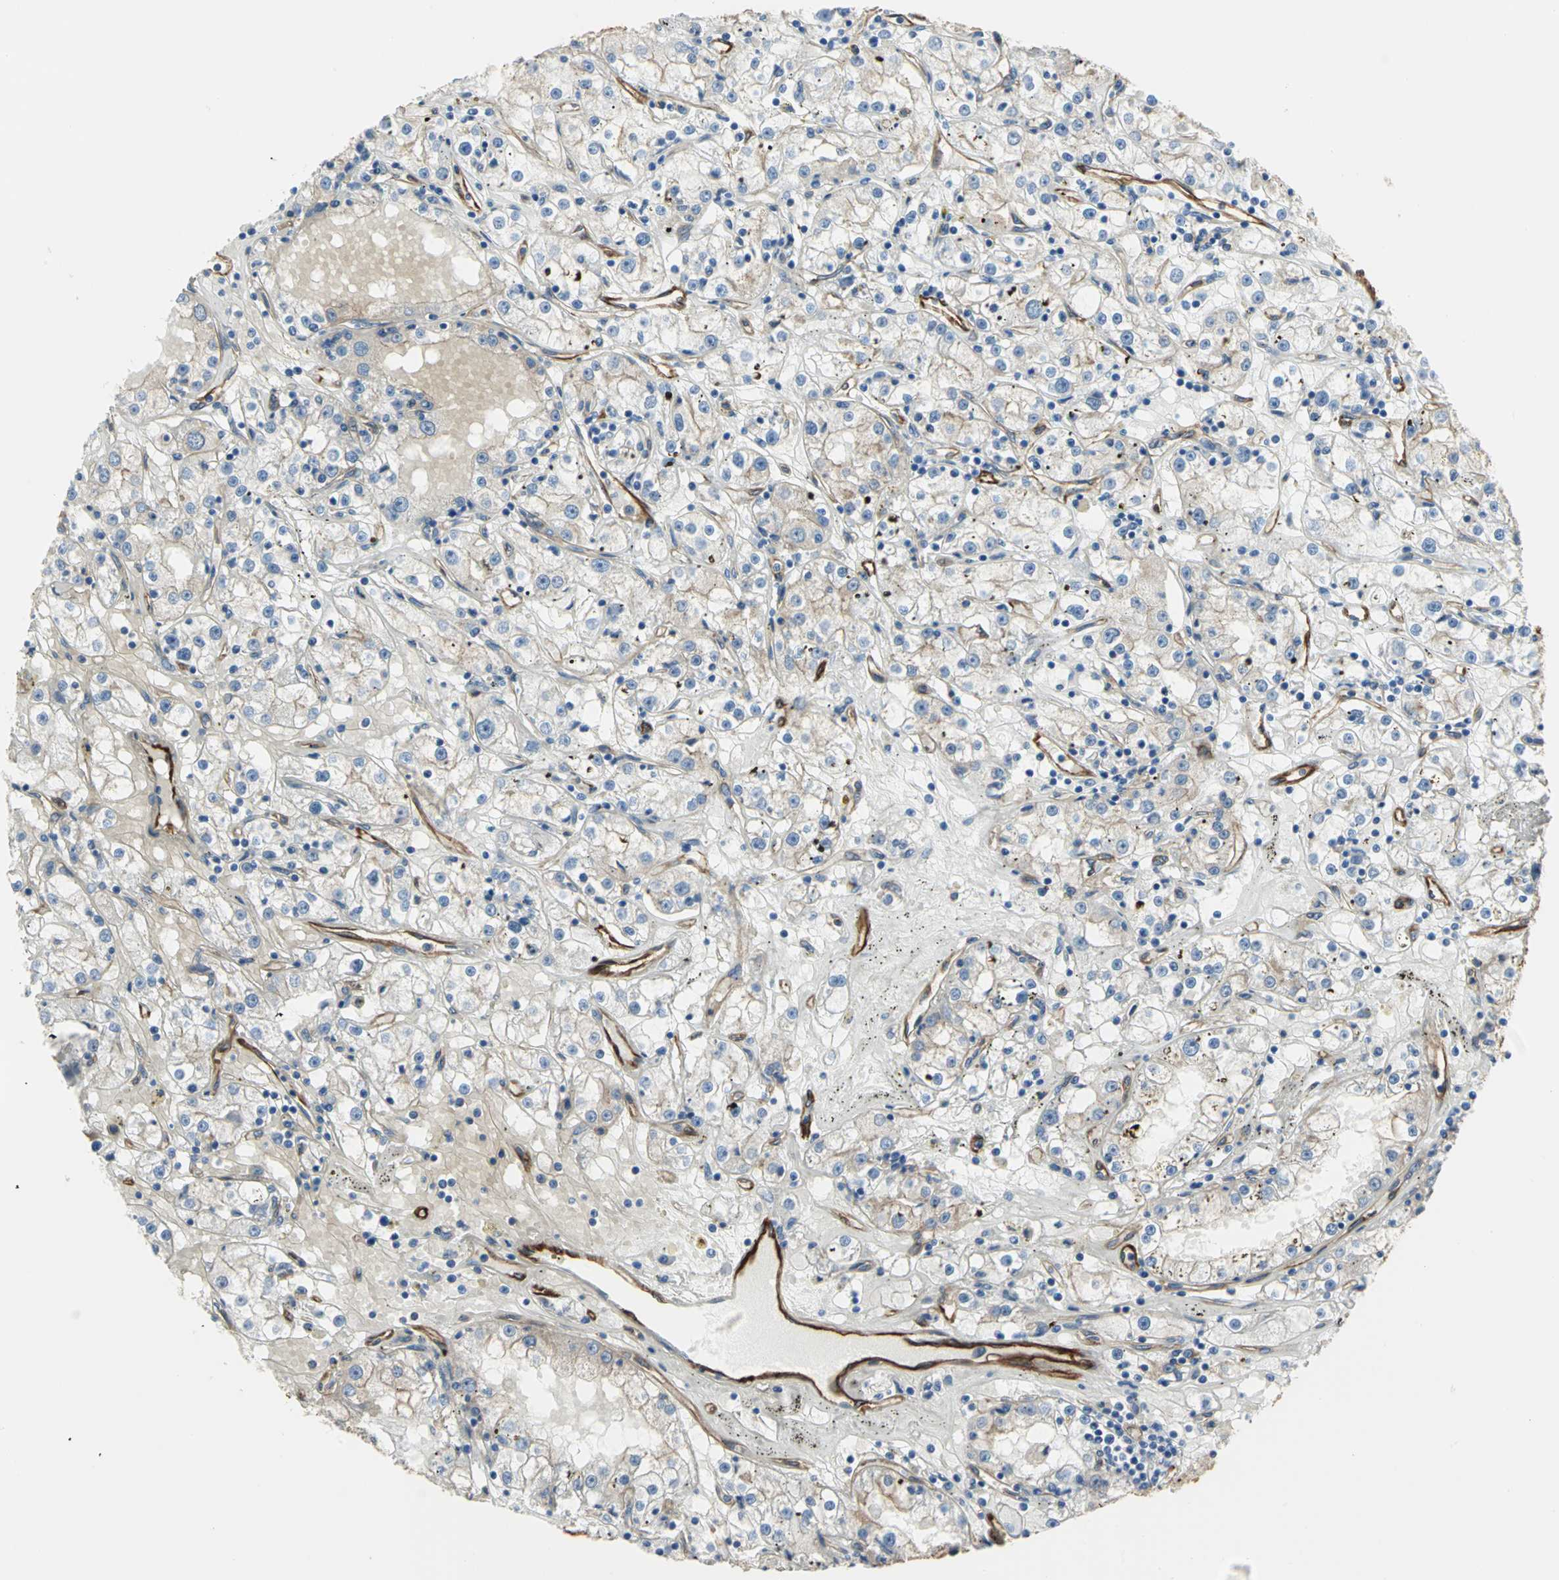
{"staining": {"intensity": "weak", "quantity": "25%-75%", "location": "cytoplasmic/membranous"}, "tissue": "renal cancer", "cell_type": "Tumor cells", "image_type": "cancer", "snomed": [{"axis": "morphology", "description": "Adenocarcinoma, NOS"}, {"axis": "topography", "description": "Kidney"}], "caption": "Renal cancer (adenocarcinoma) stained with DAB (3,3'-diaminobenzidine) immunohistochemistry reveals low levels of weak cytoplasmic/membranous expression in about 25%-75% of tumor cells. Using DAB (brown) and hematoxylin (blue) stains, captured at high magnification using brightfield microscopy.", "gene": "FLNB", "patient": {"sex": "male", "age": 56}}